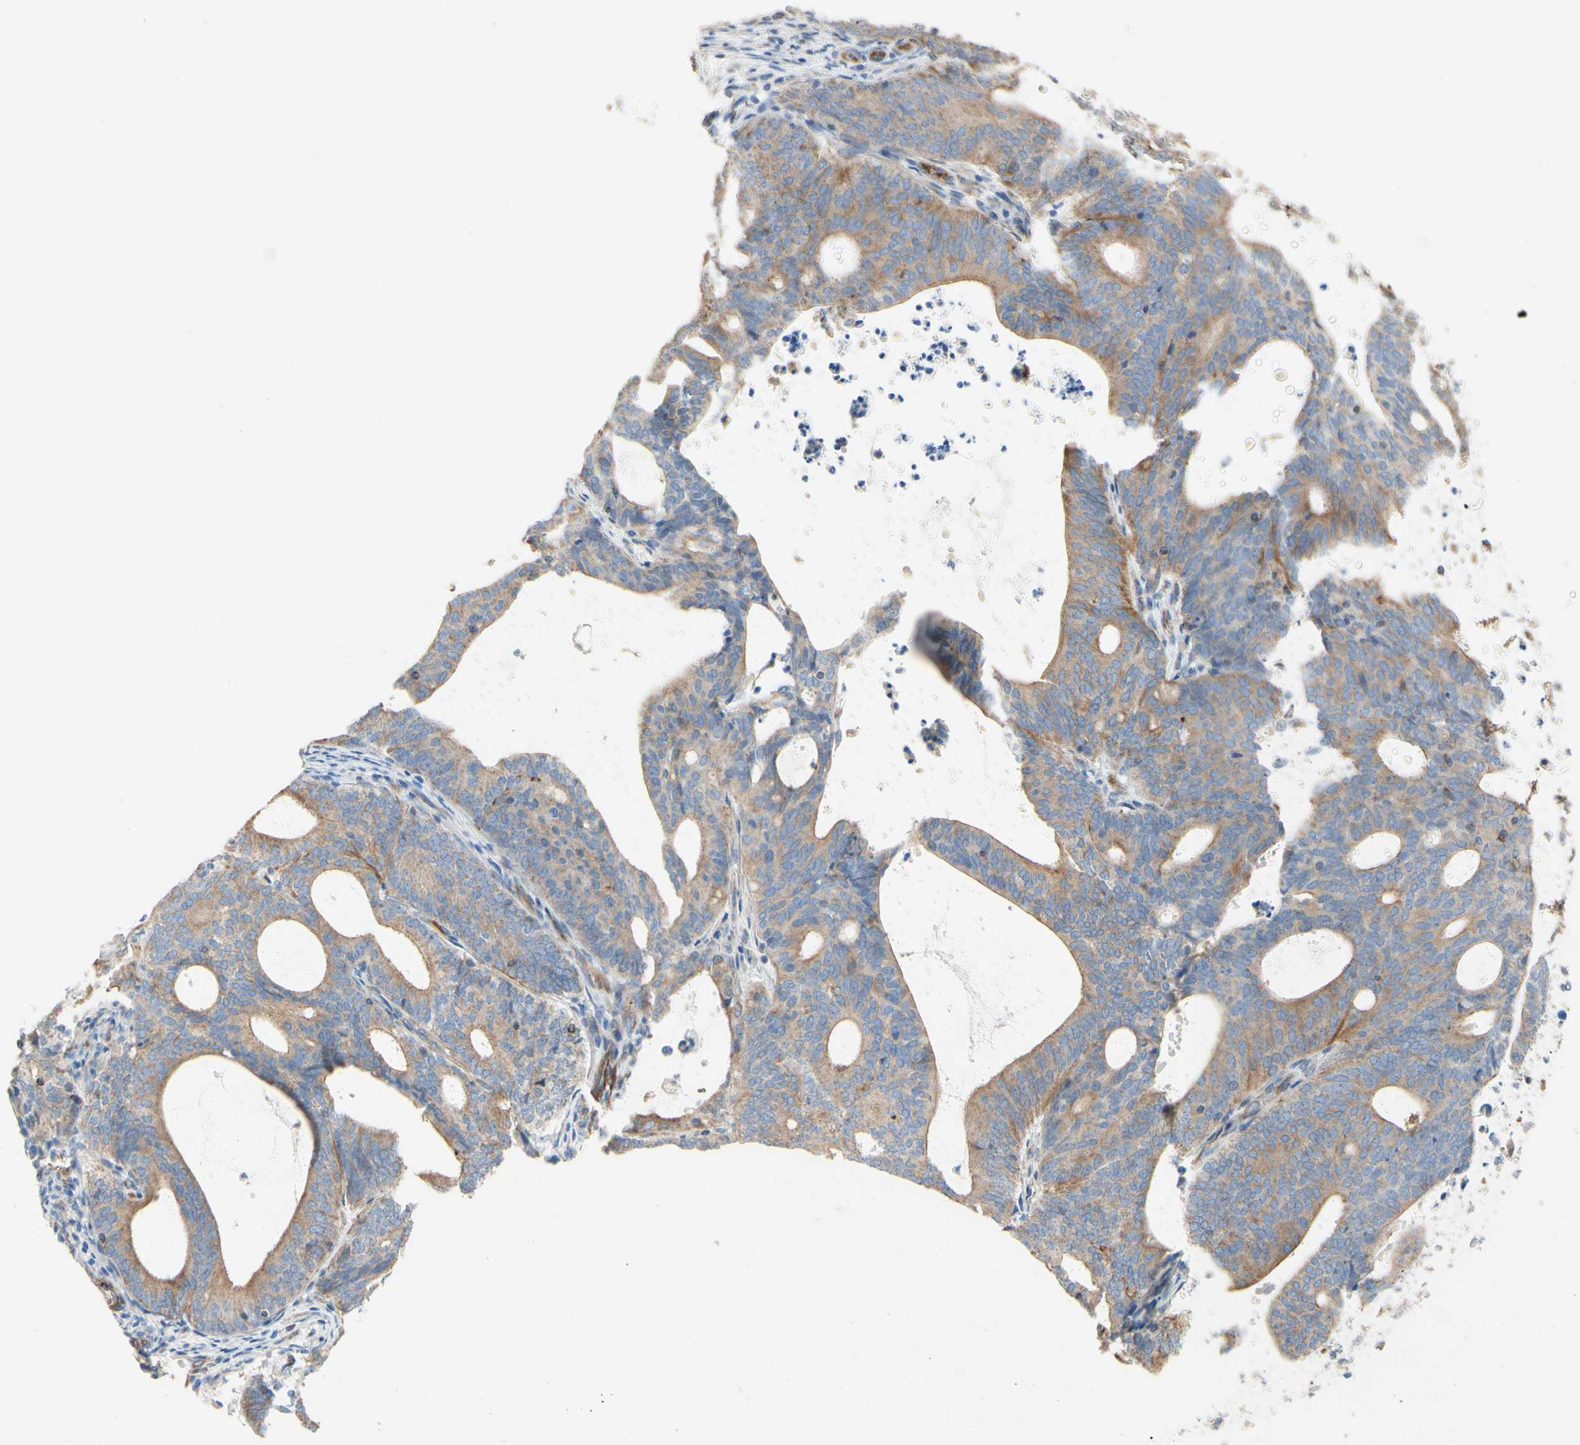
{"staining": {"intensity": "weak", "quantity": ">75%", "location": "cytoplasmic/membranous"}, "tissue": "endometrial cancer", "cell_type": "Tumor cells", "image_type": "cancer", "snomed": [{"axis": "morphology", "description": "Adenocarcinoma, NOS"}, {"axis": "topography", "description": "Uterus"}], "caption": "Adenocarcinoma (endometrial) stained for a protein (brown) displays weak cytoplasmic/membranous positive positivity in about >75% of tumor cells.", "gene": "ENDOD1", "patient": {"sex": "female", "age": 83}}